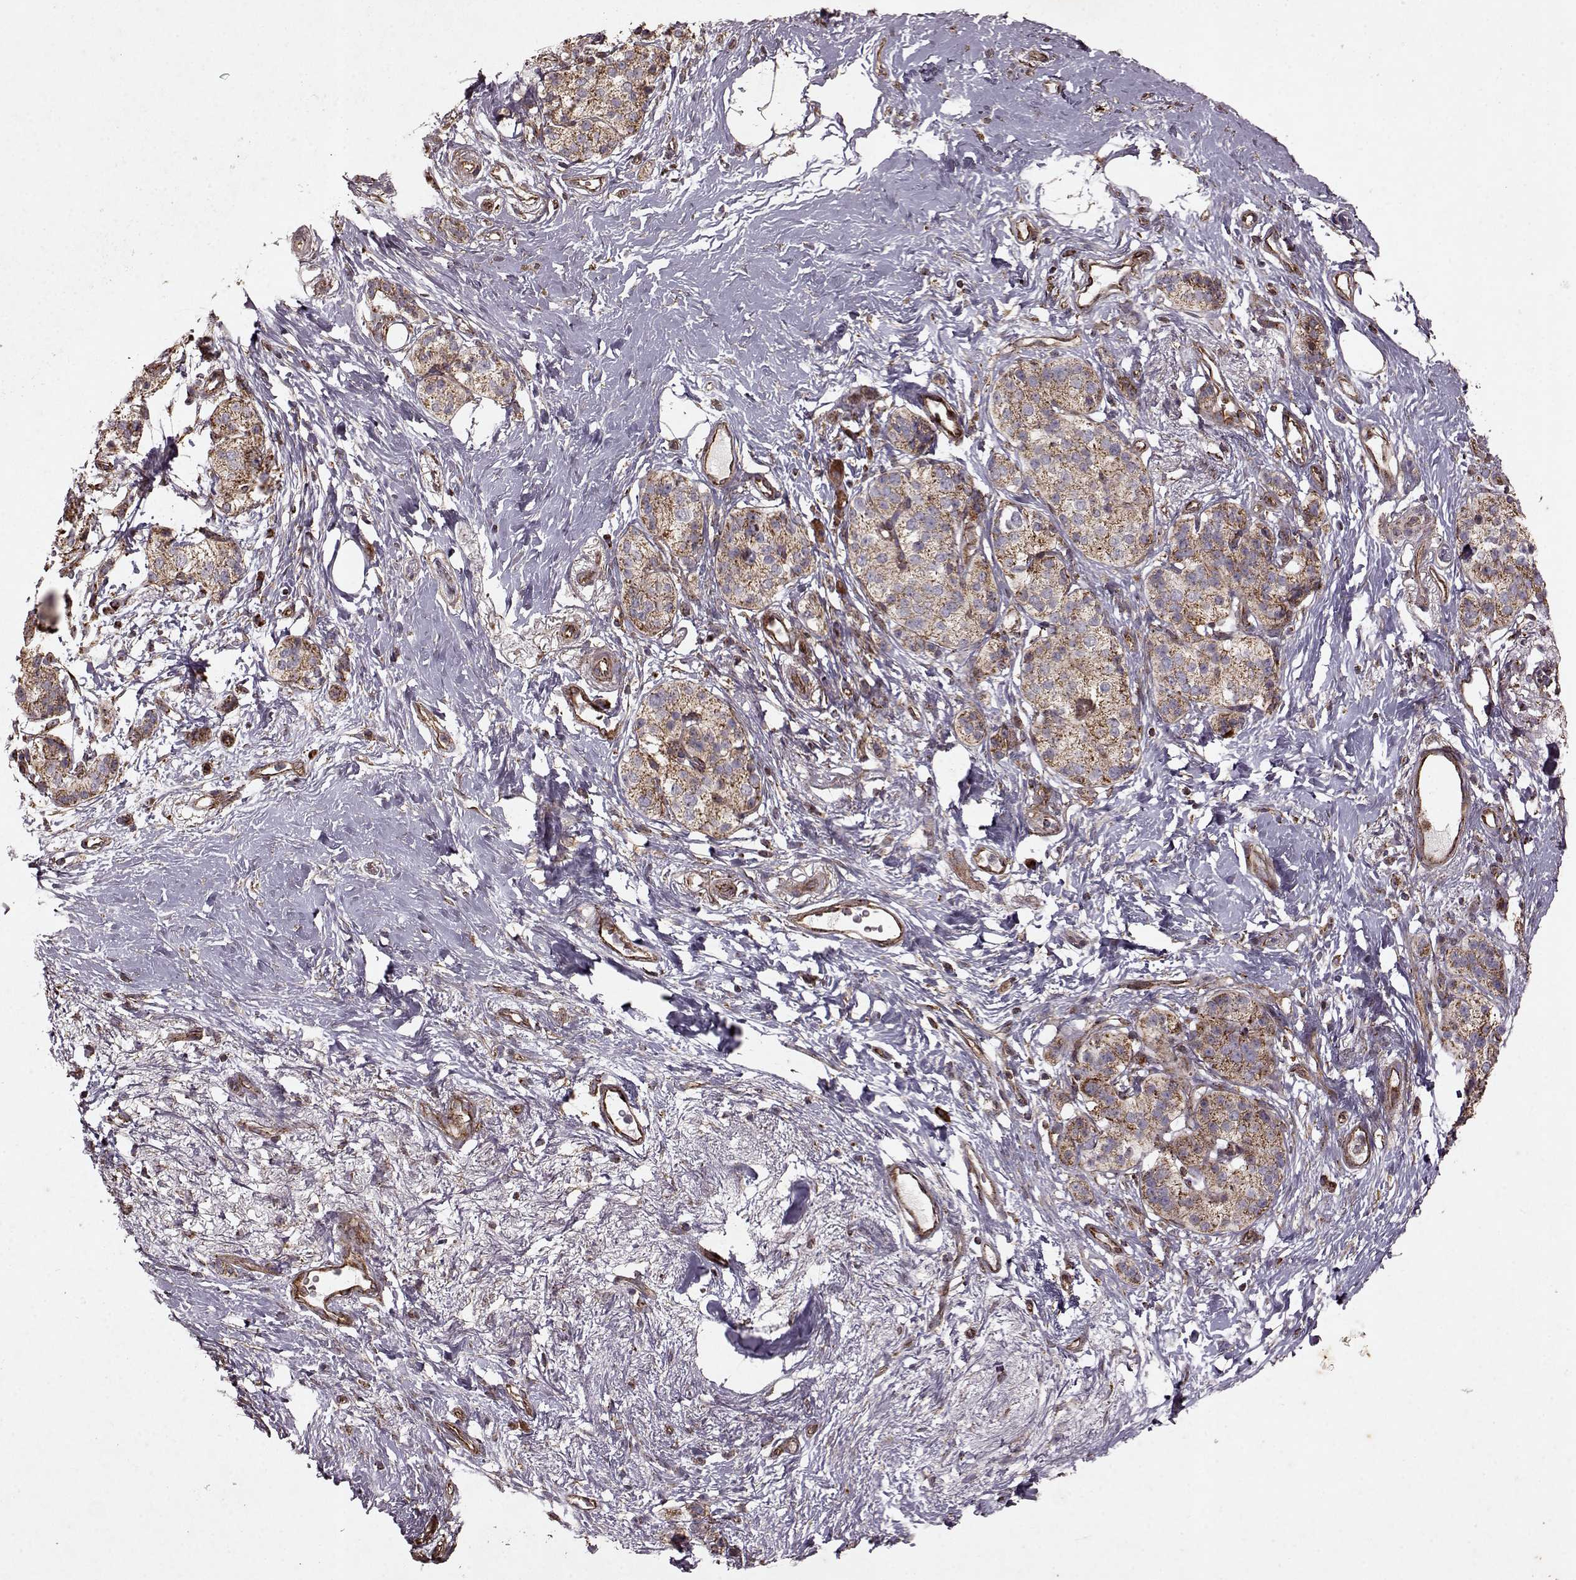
{"staining": {"intensity": "moderate", "quantity": "25%-75%", "location": "cytoplasmic/membranous"}, "tissue": "pancreatic cancer", "cell_type": "Tumor cells", "image_type": "cancer", "snomed": [{"axis": "morphology", "description": "Adenocarcinoma, NOS"}, {"axis": "topography", "description": "Pancreas"}], "caption": "Brown immunohistochemical staining in human pancreatic cancer (adenocarcinoma) exhibits moderate cytoplasmic/membranous staining in approximately 25%-75% of tumor cells.", "gene": "FXN", "patient": {"sex": "female", "age": 72}}